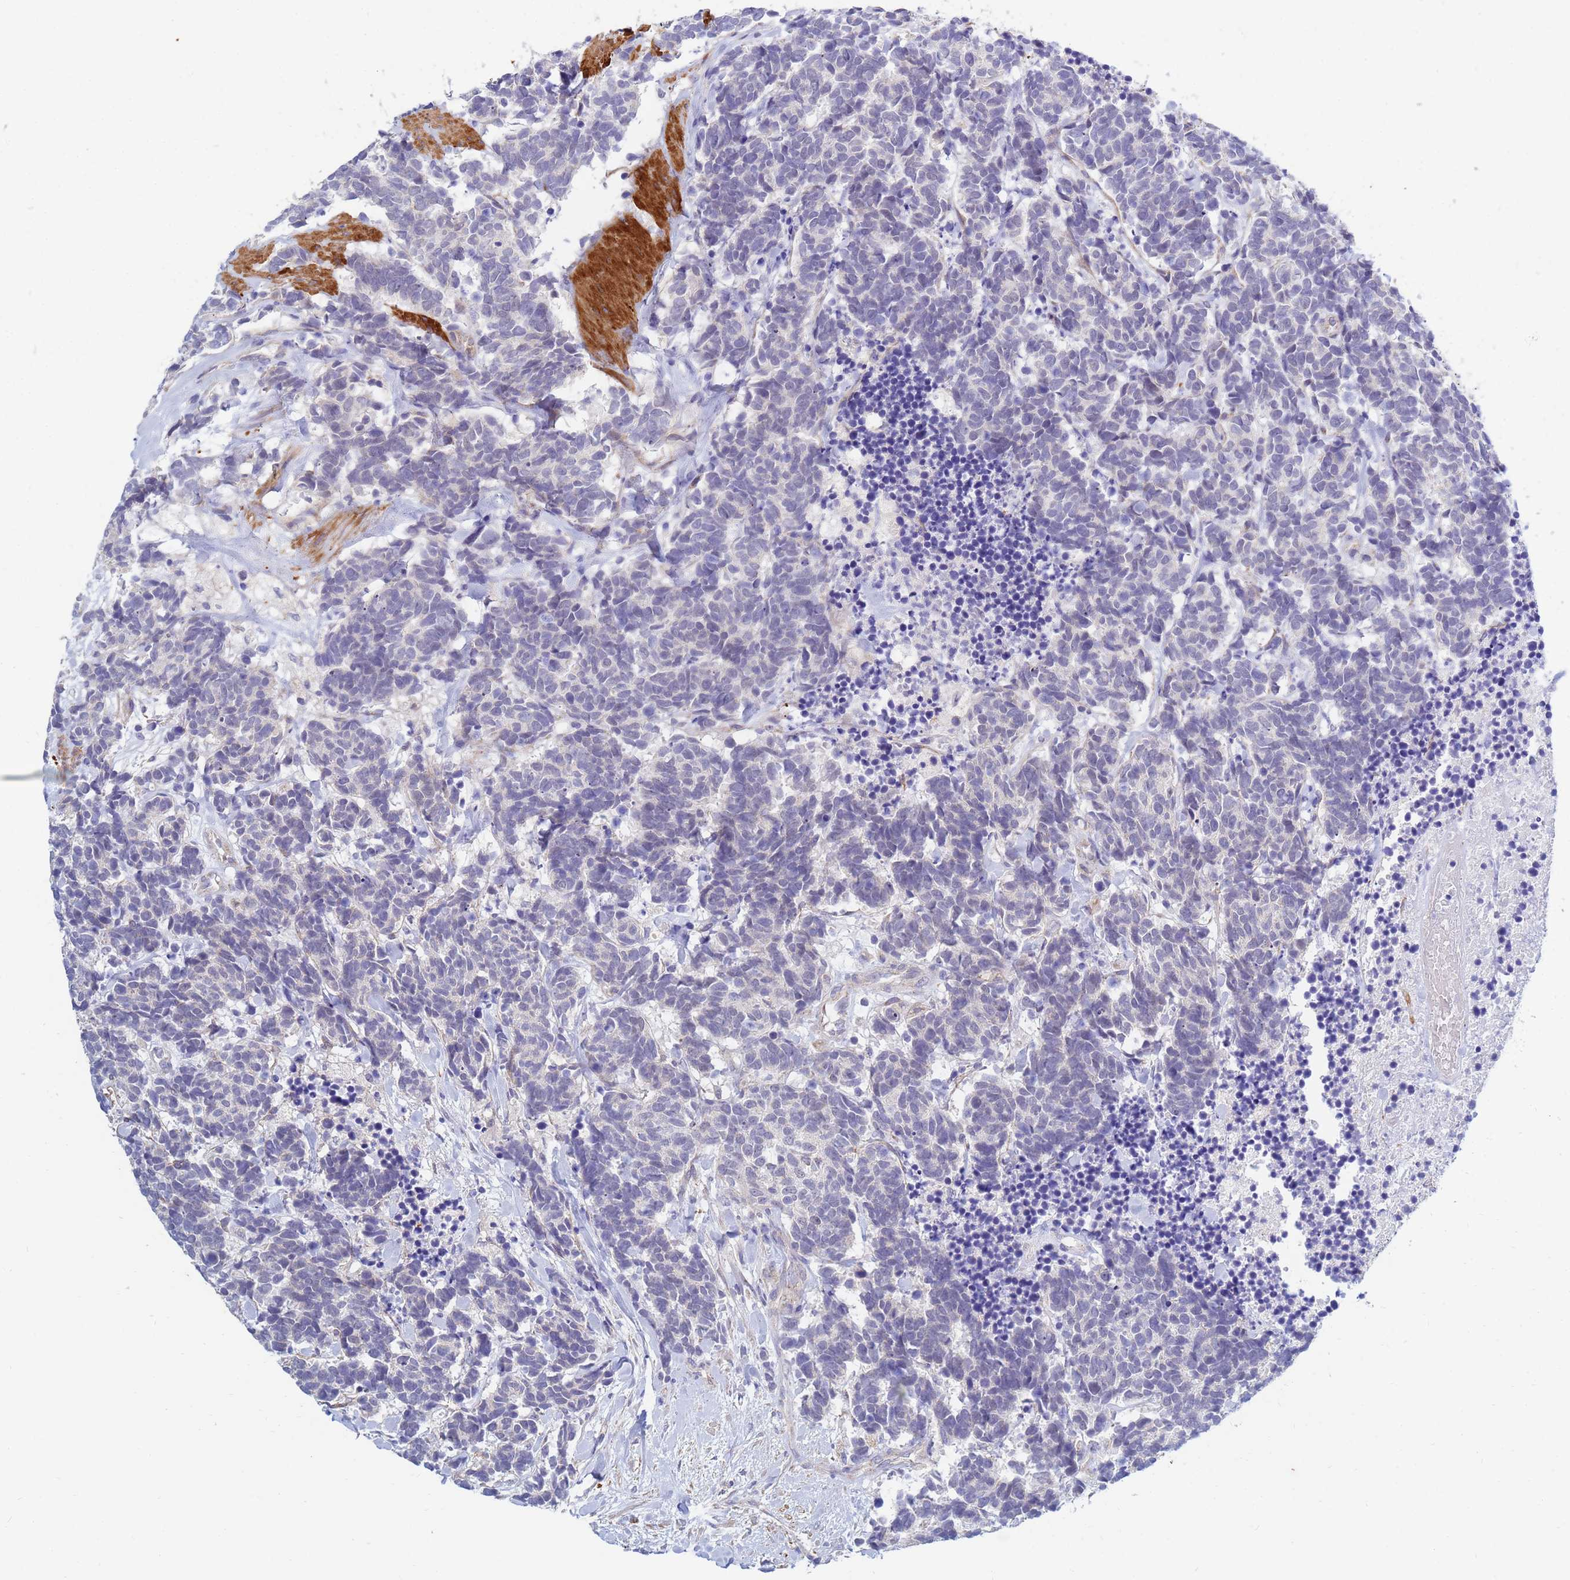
{"staining": {"intensity": "negative", "quantity": "none", "location": "none"}, "tissue": "carcinoid", "cell_type": "Tumor cells", "image_type": "cancer", "snomed": [{"axis": "morphology", "description": "Carcinoma, NOS"}, {"axis": "morphology", "description": "Carcinoid, malignant, NOS"}, {"axis": "topography", "description": "Prostate"}], "caption": "An immunohistochemistry (IHC) photomicrograph of carcinoid is shown. There is no staining in tumor cells of carcinoid. (Stains: DAB (3,3'-diaminobenzidine) IHC with hematoxylin counter stain, Microscopy: brightfield microscopy at high magnification).", "gene": "SDR39U1", "patient": {"sex": "male", "age": 57}}